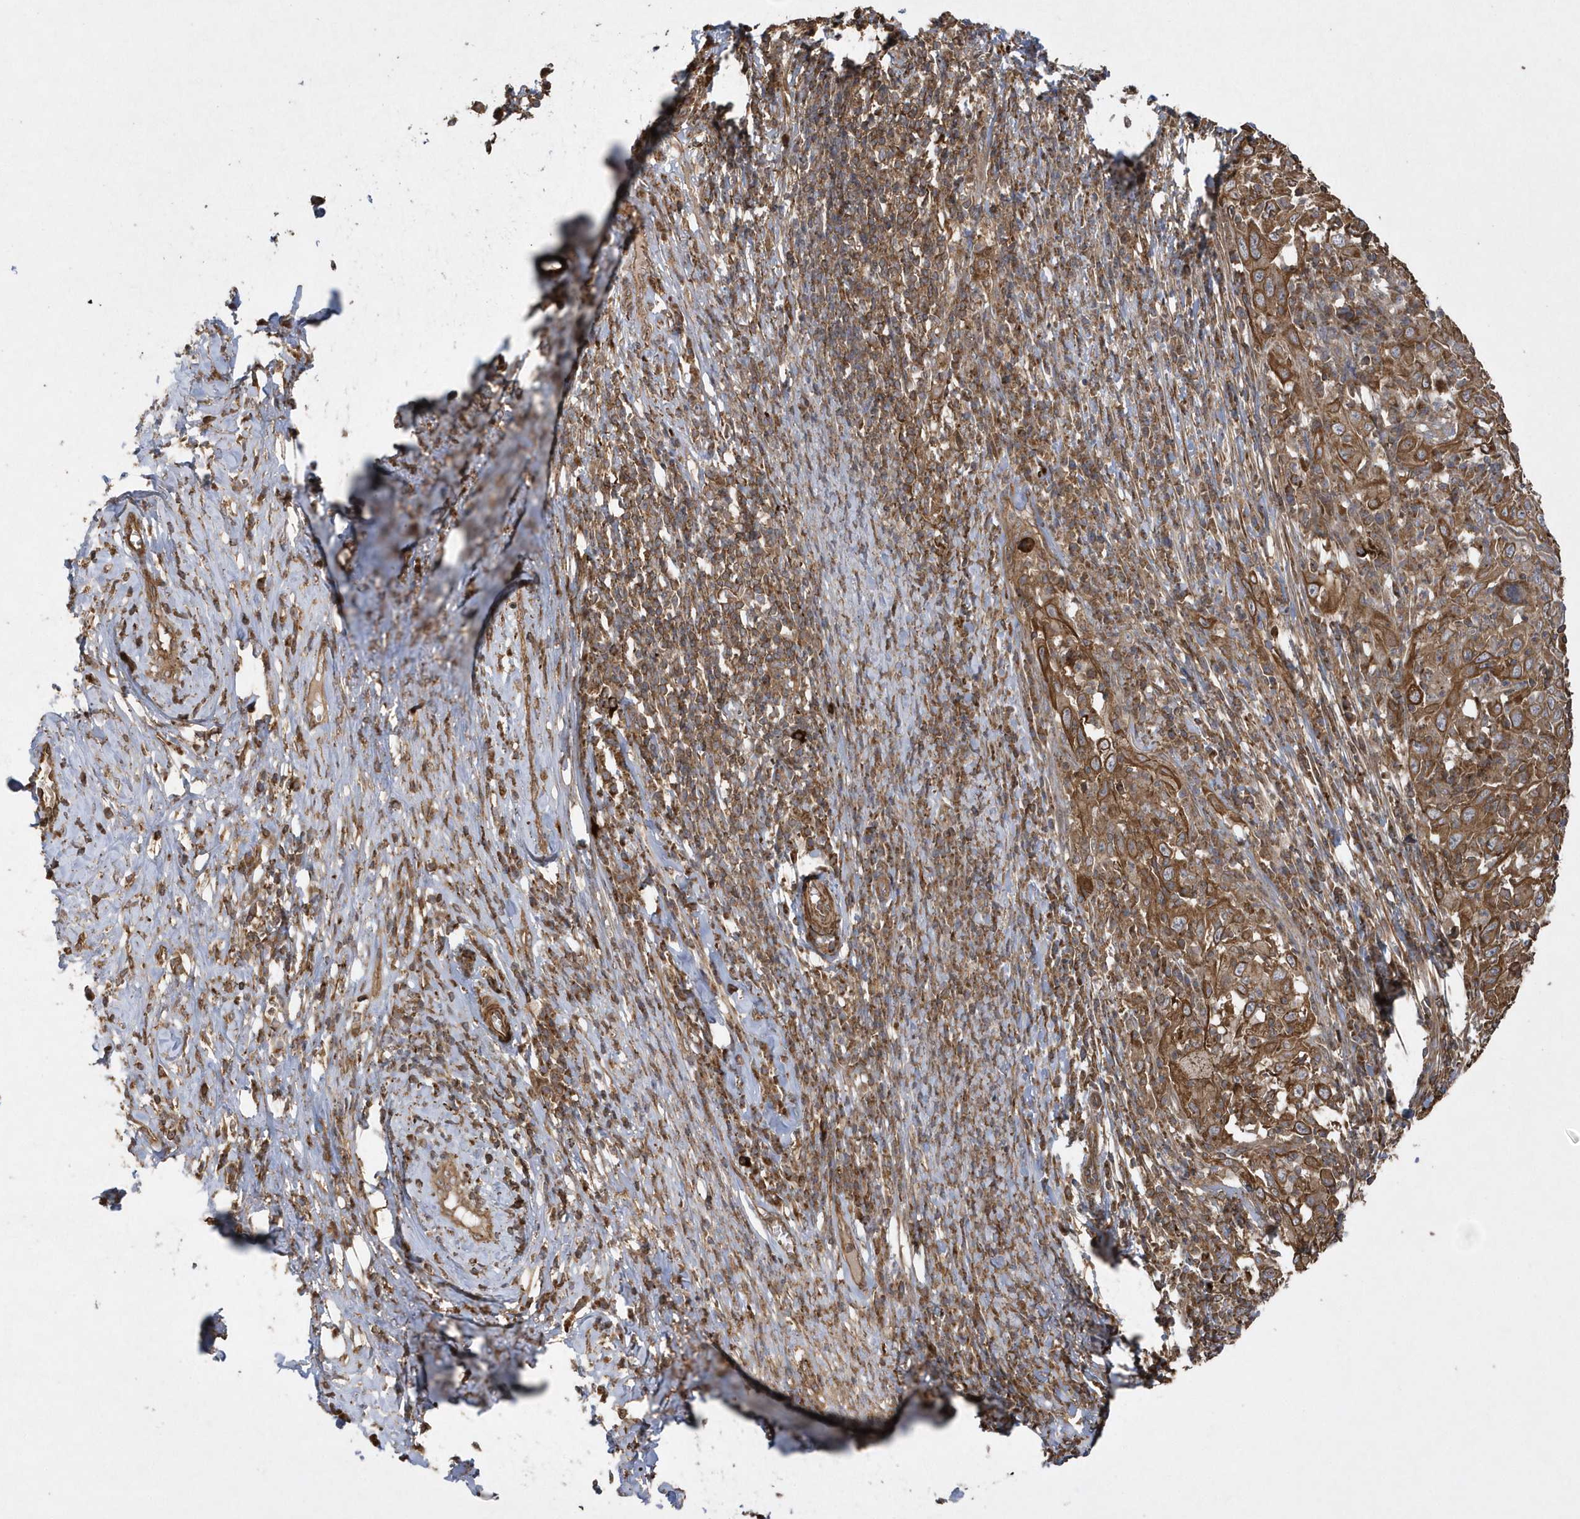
{"staining": {"intensity": "moderate", "quantity": ">75%", "location": "cytoplasmic/membranous"}, "tissue": "cervical cancer", "cell_type": "Tumor cells", "image_type": "cancer", "snomed": [{"axis": "morphology", "description": "Squamous cell carcinoma, NOS"}, {"axis": "topography", "description": "Cervix"}], "caption": "High-power microscopy captured an IHC photomicrograph of cervical squamous cell carcinoma, revealing moderate cytoplasmic/membranous expression in about >75% of tumor cells.", "gene": "SENP8", "patient": {"sex": "female", "age": 46}}